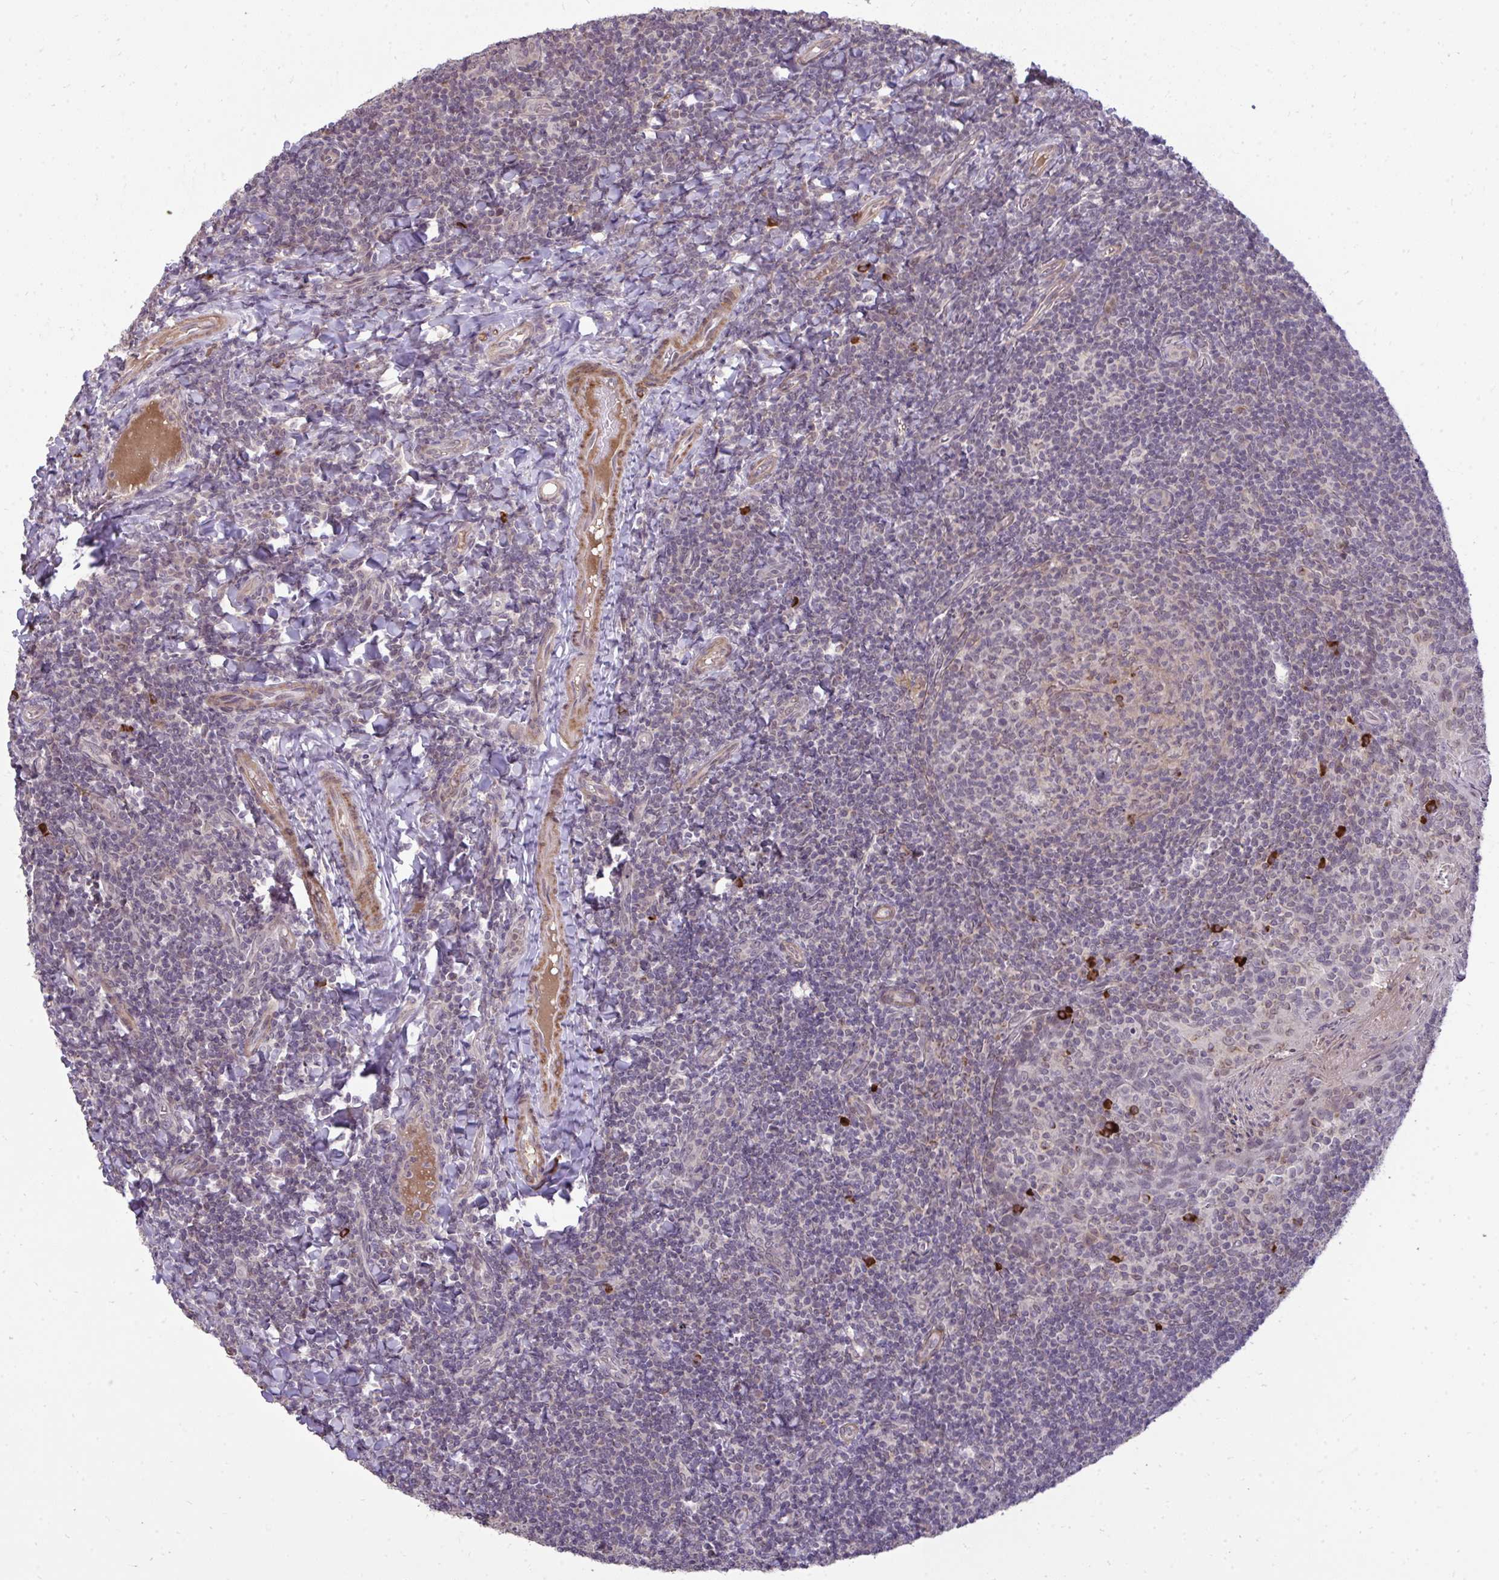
{"staining": {"intensity": "weak", "quantity": "<25%", "location": "cytoplasmic/membranous"}, "tissue": "tonsil", "cell_type": "Germinal center cells", "image_type": "normal", "snomed": [{"axis": "morphology", "description": "Normal tissue, NOS"}, {"axis": "topography", "description": "Tonsil"}], "caption": "A photomicrograph of tonsil stained for a protein reveals no brown staining in germinal center cells. (Immunohistochemistry (ihc), brightfield microscopy, high magnification).", "gene": "ZSCAN9", "patient": {"sex": "female", "age": 10}}